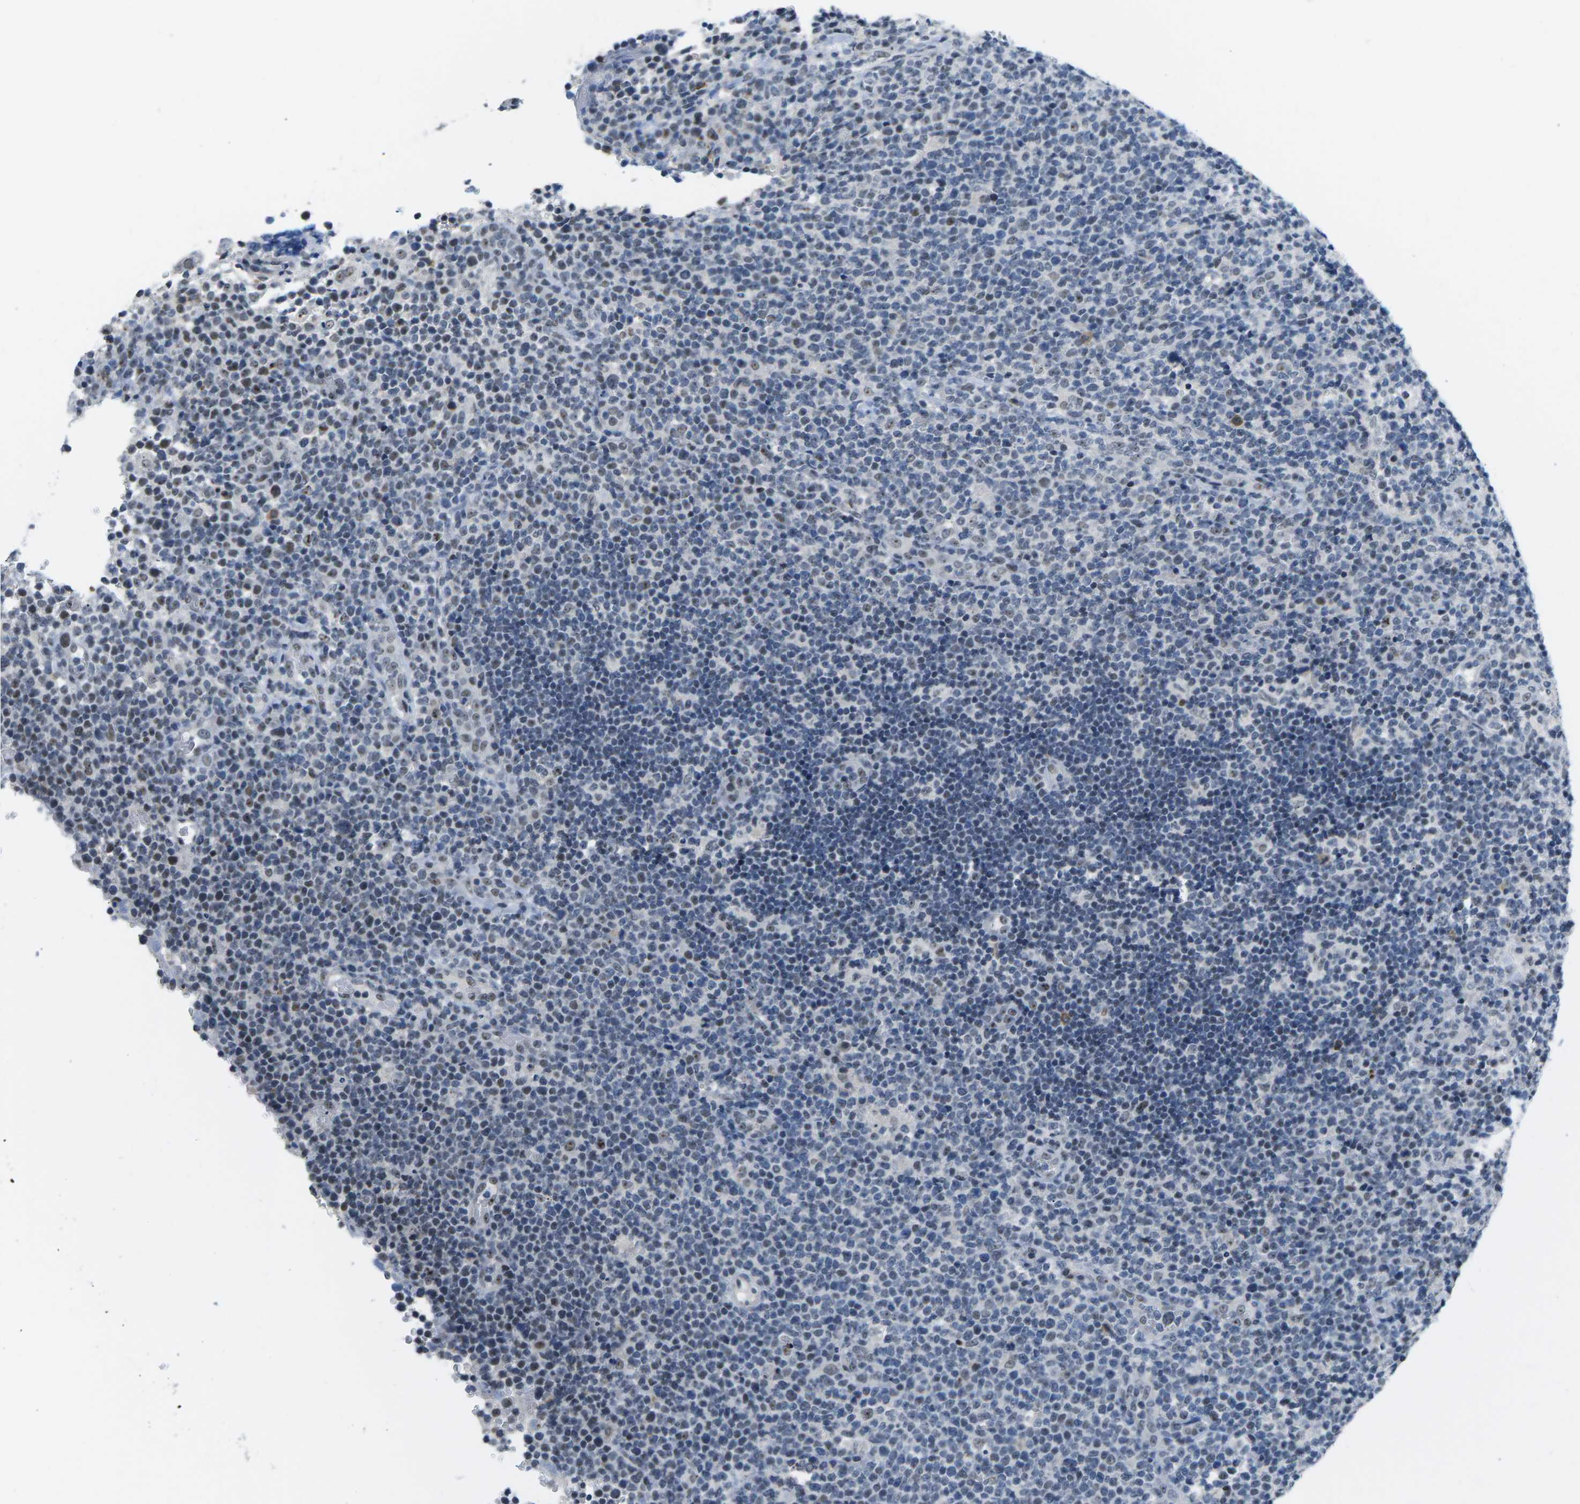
{"staining": {"intensity": "weak", "quantity": "25%-75%", "location": "nuclear"}, "tissue": "lymphoma", "cell_type": "Tumor cells", "image_type": "cancer", "snomed": [{"axis": "morphology", "description": "Malignant lymphoma, non-Hodgkin's type, High grade"}, {"axis": "topography", "description": "Lymph node"}], "caption": "Tumor cells display low levels of weak nuclear expression in about 25%-75% of cells in human high-grade malignant lymphoma, non-Hodgkin's type.", "gene": "NSRP1", "patient": {"sex": "male", "age": 61}}